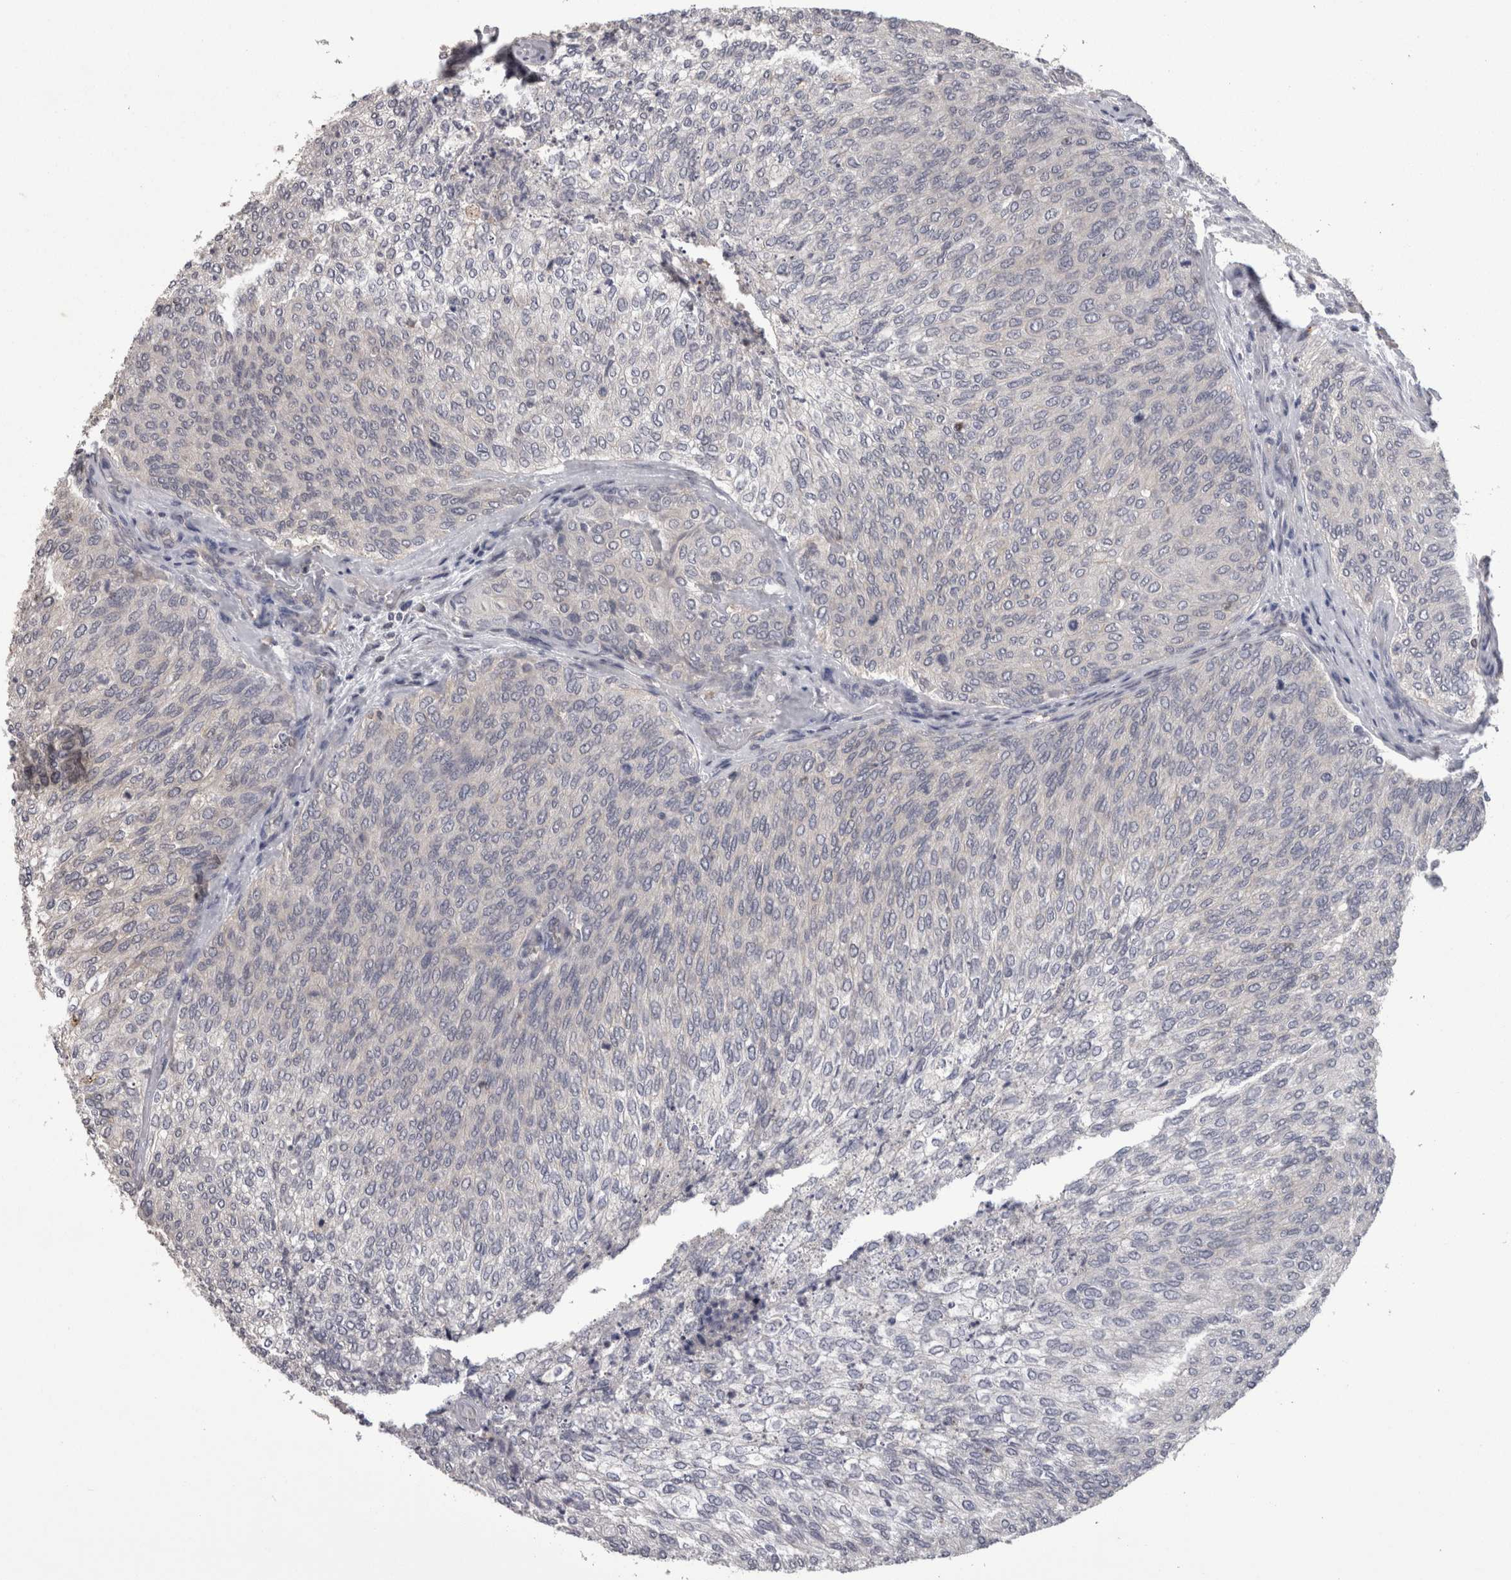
{"staining": {"intensity": "negative", "quantity": "none", "location": "none"}, "tissue": "urothelial cancer", "cell_type": "Tumor cells", "image_type": "cancer", "snomed": [{"axis": "morphology", "description": "Urothelial carcinoma, Low grade"}, {"axis": "topography", "description": "Urinary bladder"}], "caption": "An image of human low-grade urothelial carcinoma is negative for staining in tumor cells. (DAB (3,3'-diaminobenzidine) IHC visualized using brightfield microscopy, high magnification).", "gene": "PON3", "patient": {"sex": "female", "age": 79}}